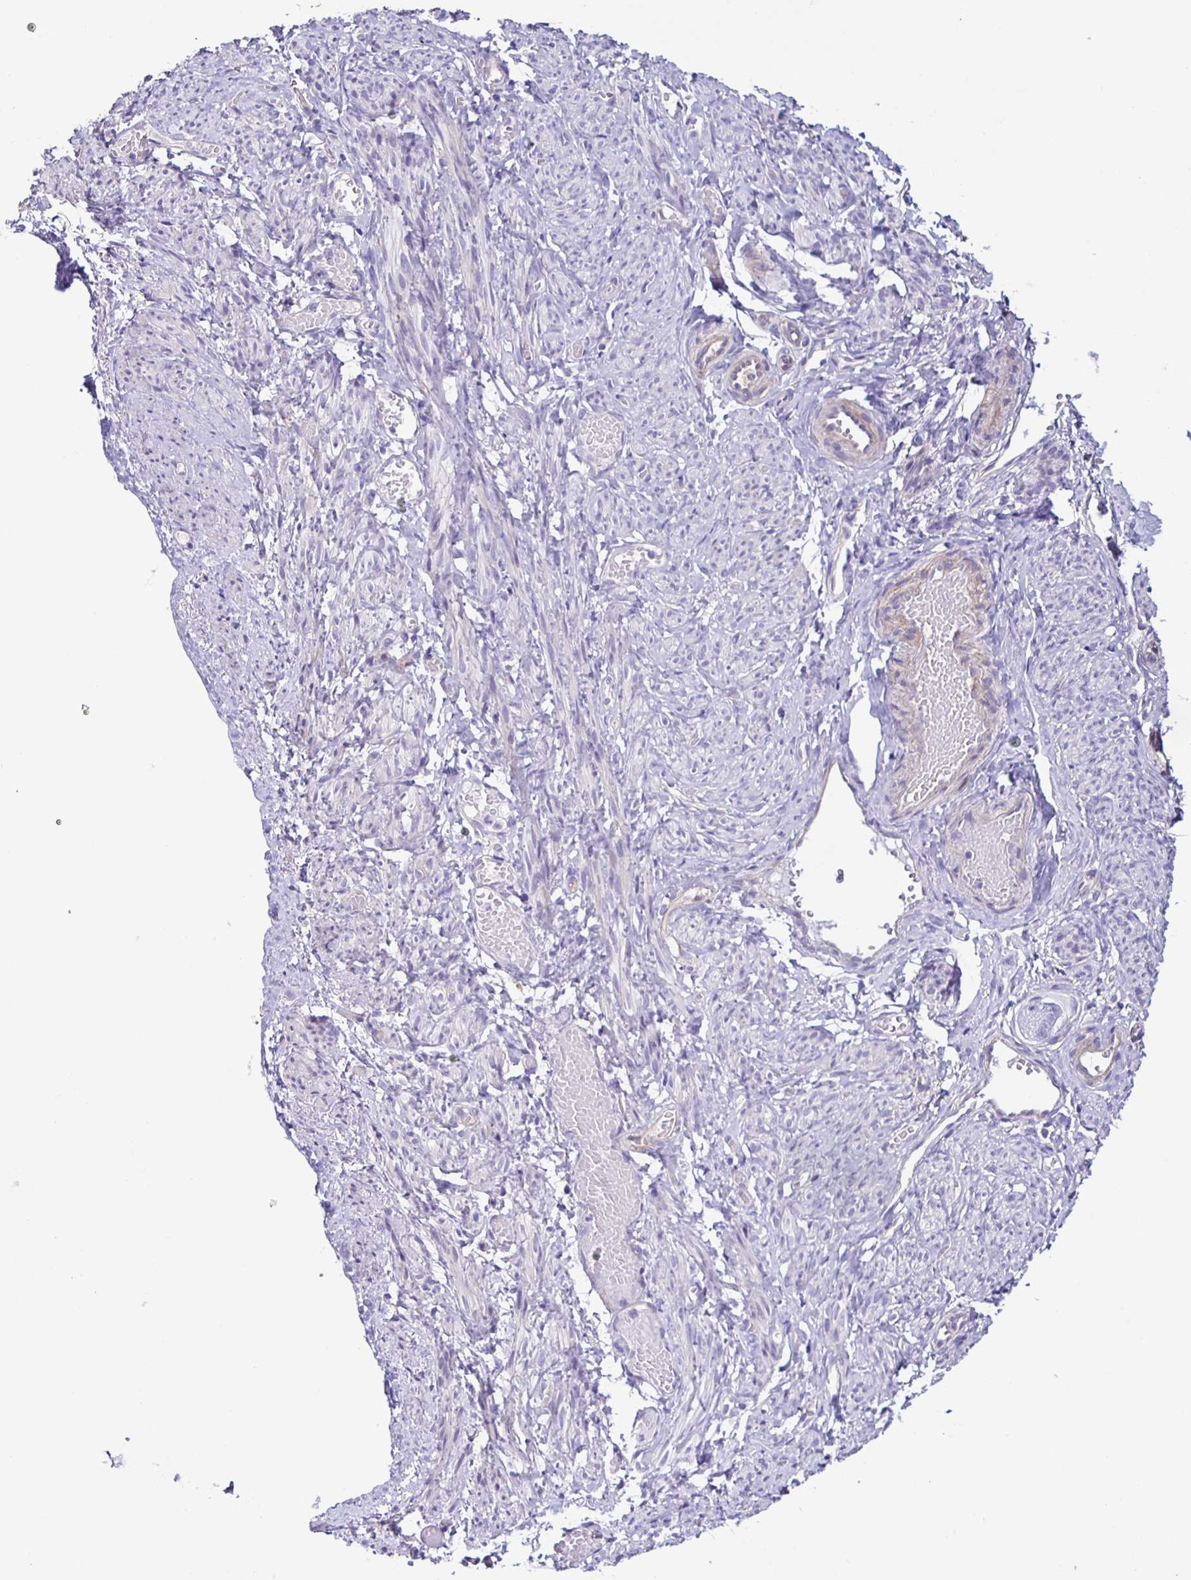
{"staining": {"intensity": "negative", "quantity": "none", "location": "none"}, "tissue": "smooth muscle", "cell_type": "Smooth muscle cells", "image_type": "normal", "snomed": [{"axis": "morphology", "description": "Normal tissue, NOS"}, {"axis": "topography", "description": "Smooth muscle"}], "caption": "Normal smooth muscle was stained to show a protein in brown. There is no significant staining in smooth muscle cells. (DAB (3,3'-diaminobenzidine) immunohistochemistry, high magnification).", "gene": "BOLL", "patient": {"sex": "female", "age": 65}}